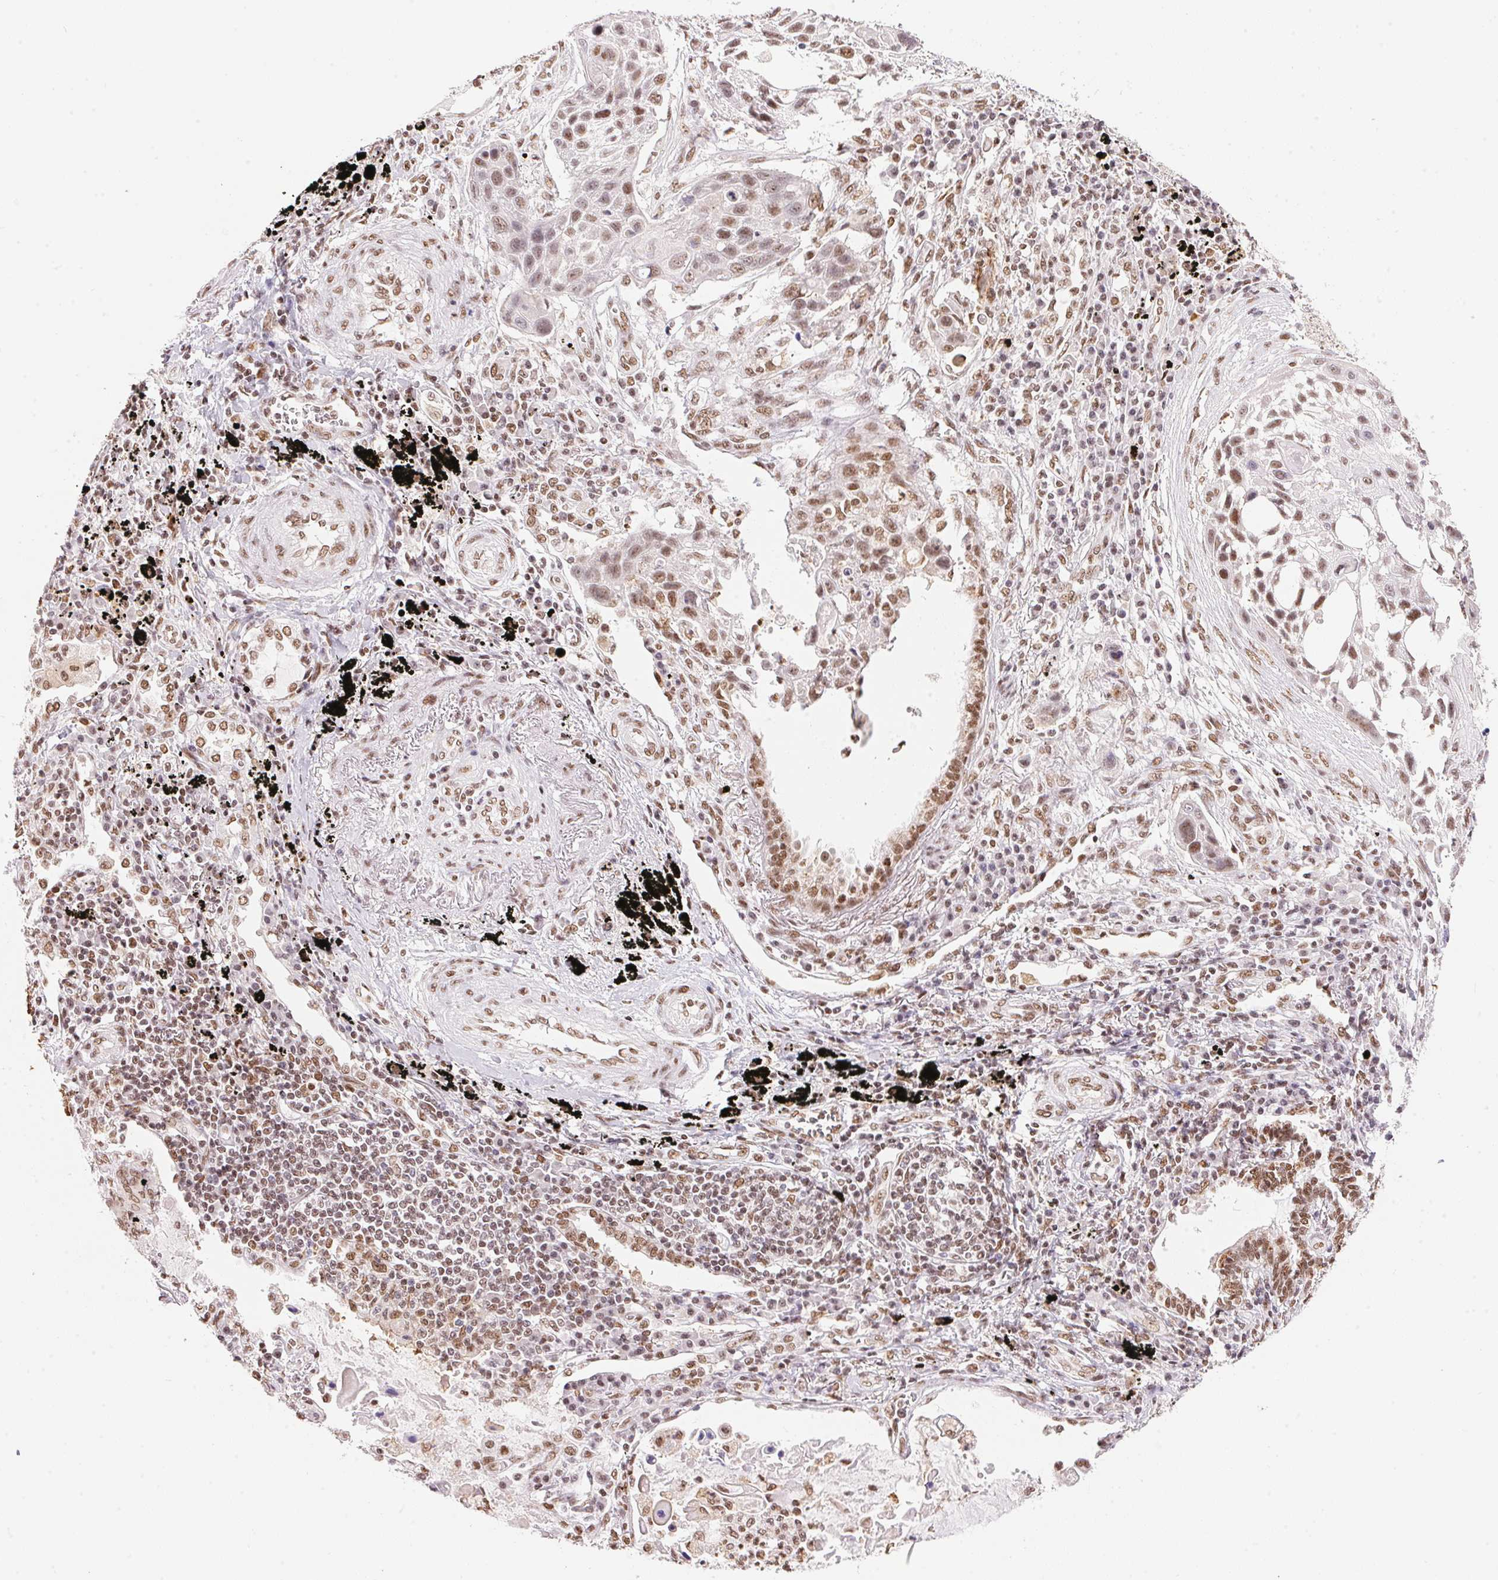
{"staining": {"intensity": "moderate", "quantity": ">75%", "location": "nuclear"}, "tissue": "lung cancer", "cell_type": "Tumor cells", "image_type": "cancer", "snomed": [{"axis": "morphology", "description": "Squamous cell carcinoma, NOS"}, {"axis": "topography", "description": "Lung"}], "caption": "Immunohistochemical staining of human lung cancer reveals medium levels of moderate nuclear protein positivity in about >75% of tumor cells.", "gene": "NFE2L1", "patient": {"sex": "male", "age": 78}}